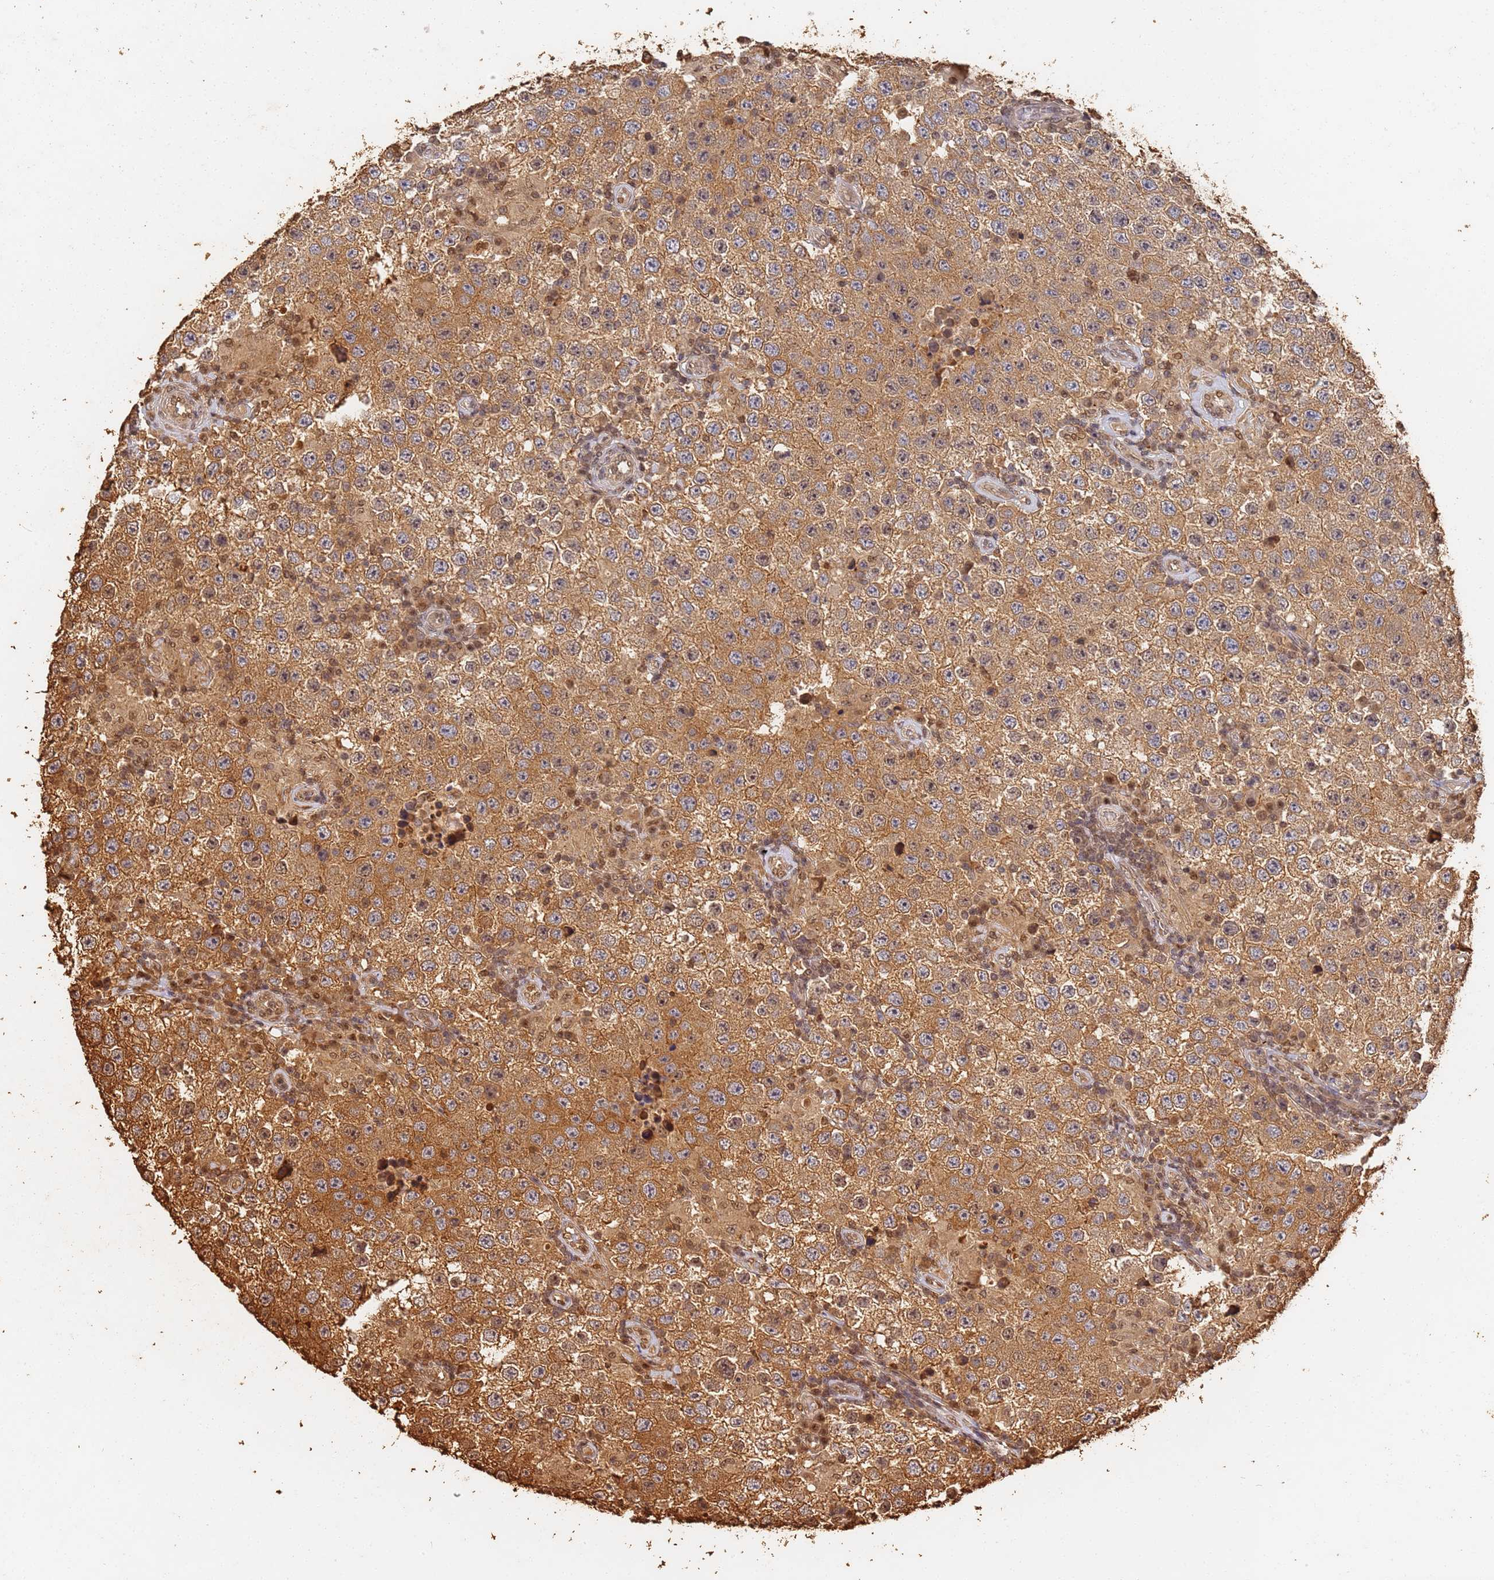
{"staining": {"intensity": "moderate", "quantity": ">75%", "location": "cytoplasmic/membranous,nuclear"}, "tissue": "testis cancer", "cell_type": "Tumor cells", "image_type": "cancer", "snomed": [{"axis": "morphology", "description": "Normal tissue, NOS"}, {"axis": "morphology", "description": "Urothelial carcinoma, High grade"}, {"axis": "morphology", "description": "Seminoma, NOS"}, {"axis": "morphology", "description": "Carcinoma, Embryonal, NOS"}, {"axis": "topography", "description": "Urinary bladder"}, {"axis": "topography", "description": "Testis"}], "caption": "Testis cancer (seminoma) stained for a protein (brown) reveals moderate cytoplasmic/membranous and nuclear positive expression in about >75% of tumor cells.", "gene": "JAK2", "patient": {"sex": "male", "age": 41}}